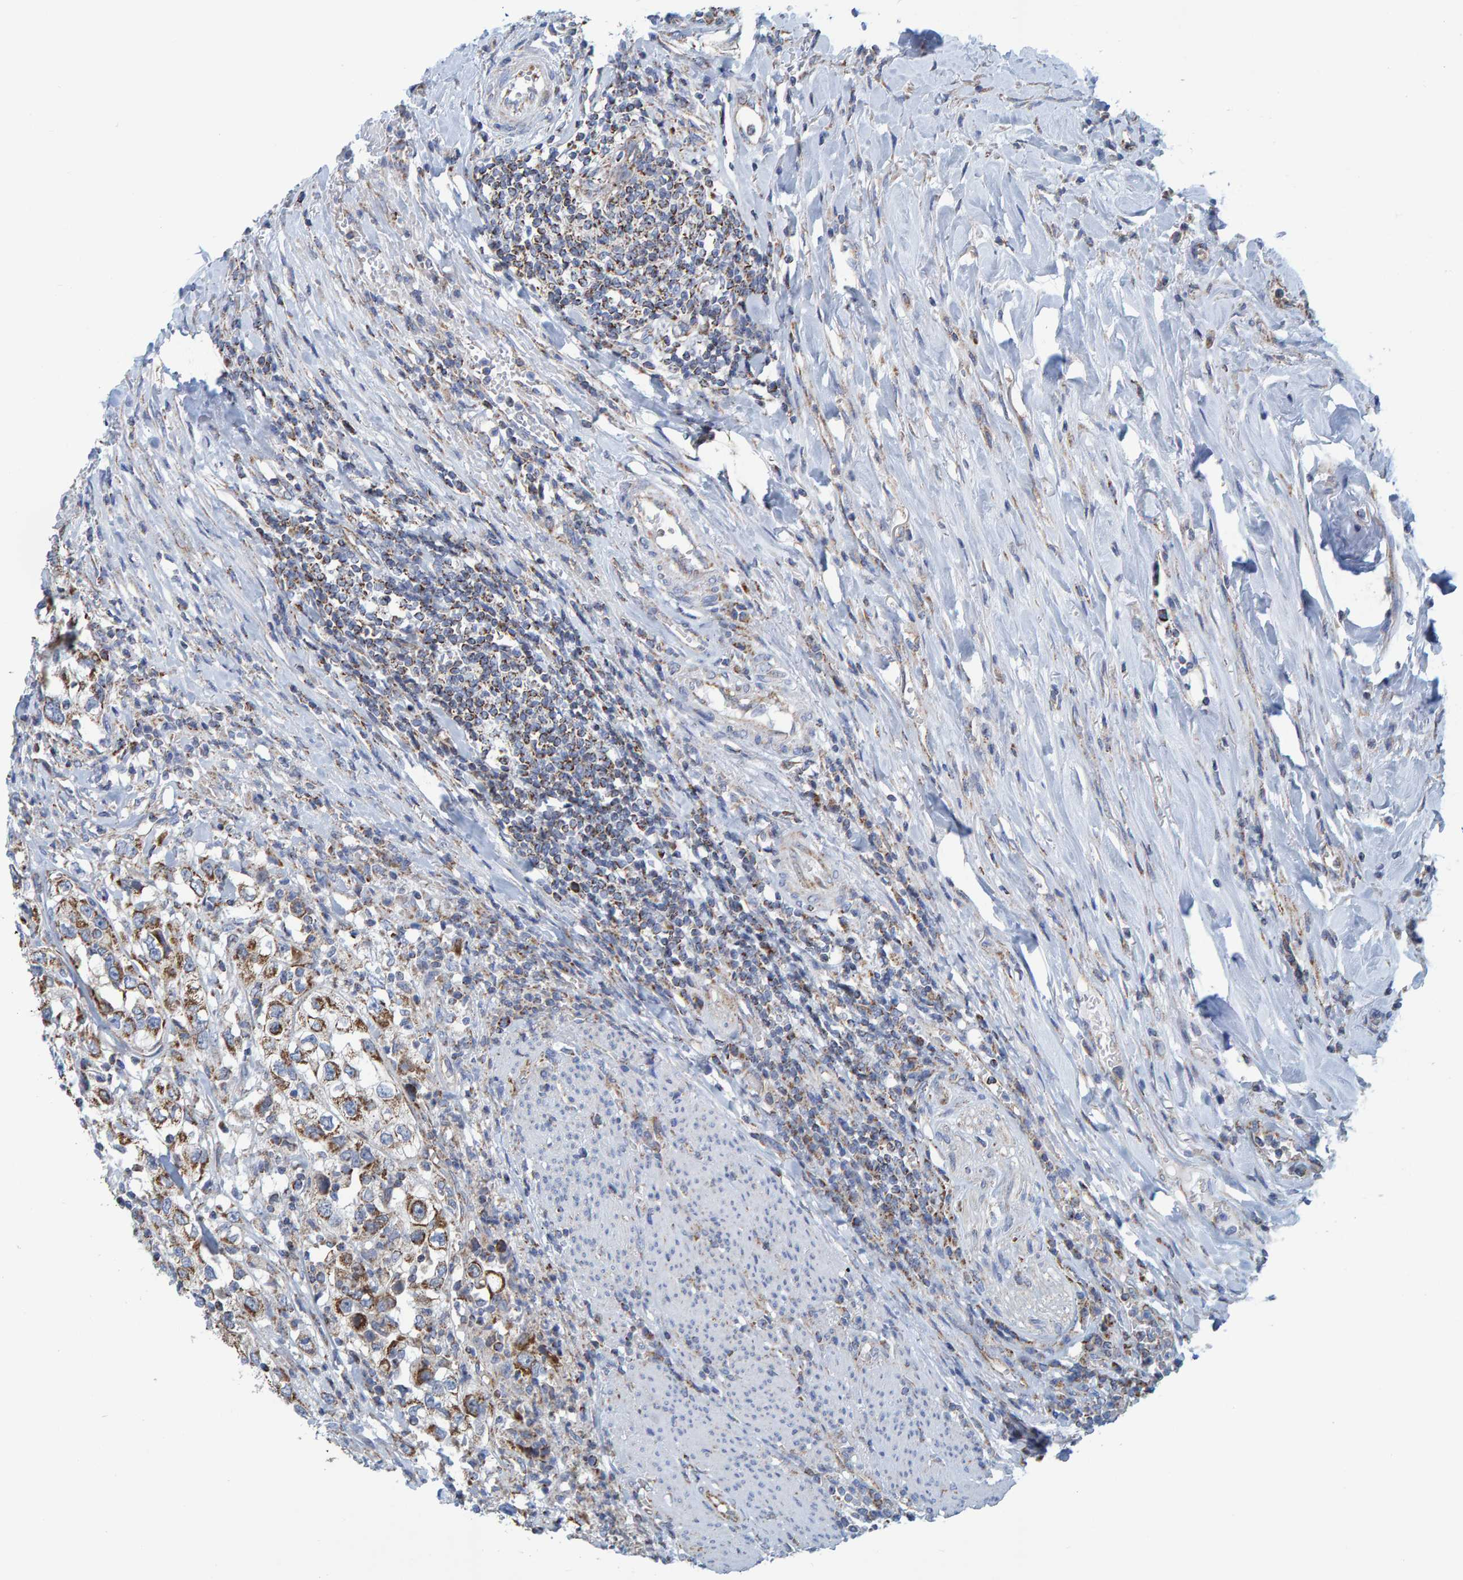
{"staining": {"intensity": "strong", "quantity": "25%-75%", "location": "cytoplasmic/membranous"}, "tissue": "urothelial cancer", "cell_type": "Tumor cells", "image_type": "cancer", "snomed": [{"axis": "morphology", "description": "Urothelial carcinoma, High grade"}, {"axis": "topography", "description": "Urinary bladder"}], "caption": "This photomicrograph shows immunohistochemistry (IHC) staining of human urothelial carcinoma (high-grade), with high strong cytoplasmic/membranous staining in approximately 25%-75% of tumor cells.", "gene": "MRPS7", "patient": {"sex": "female", "age": 80}}